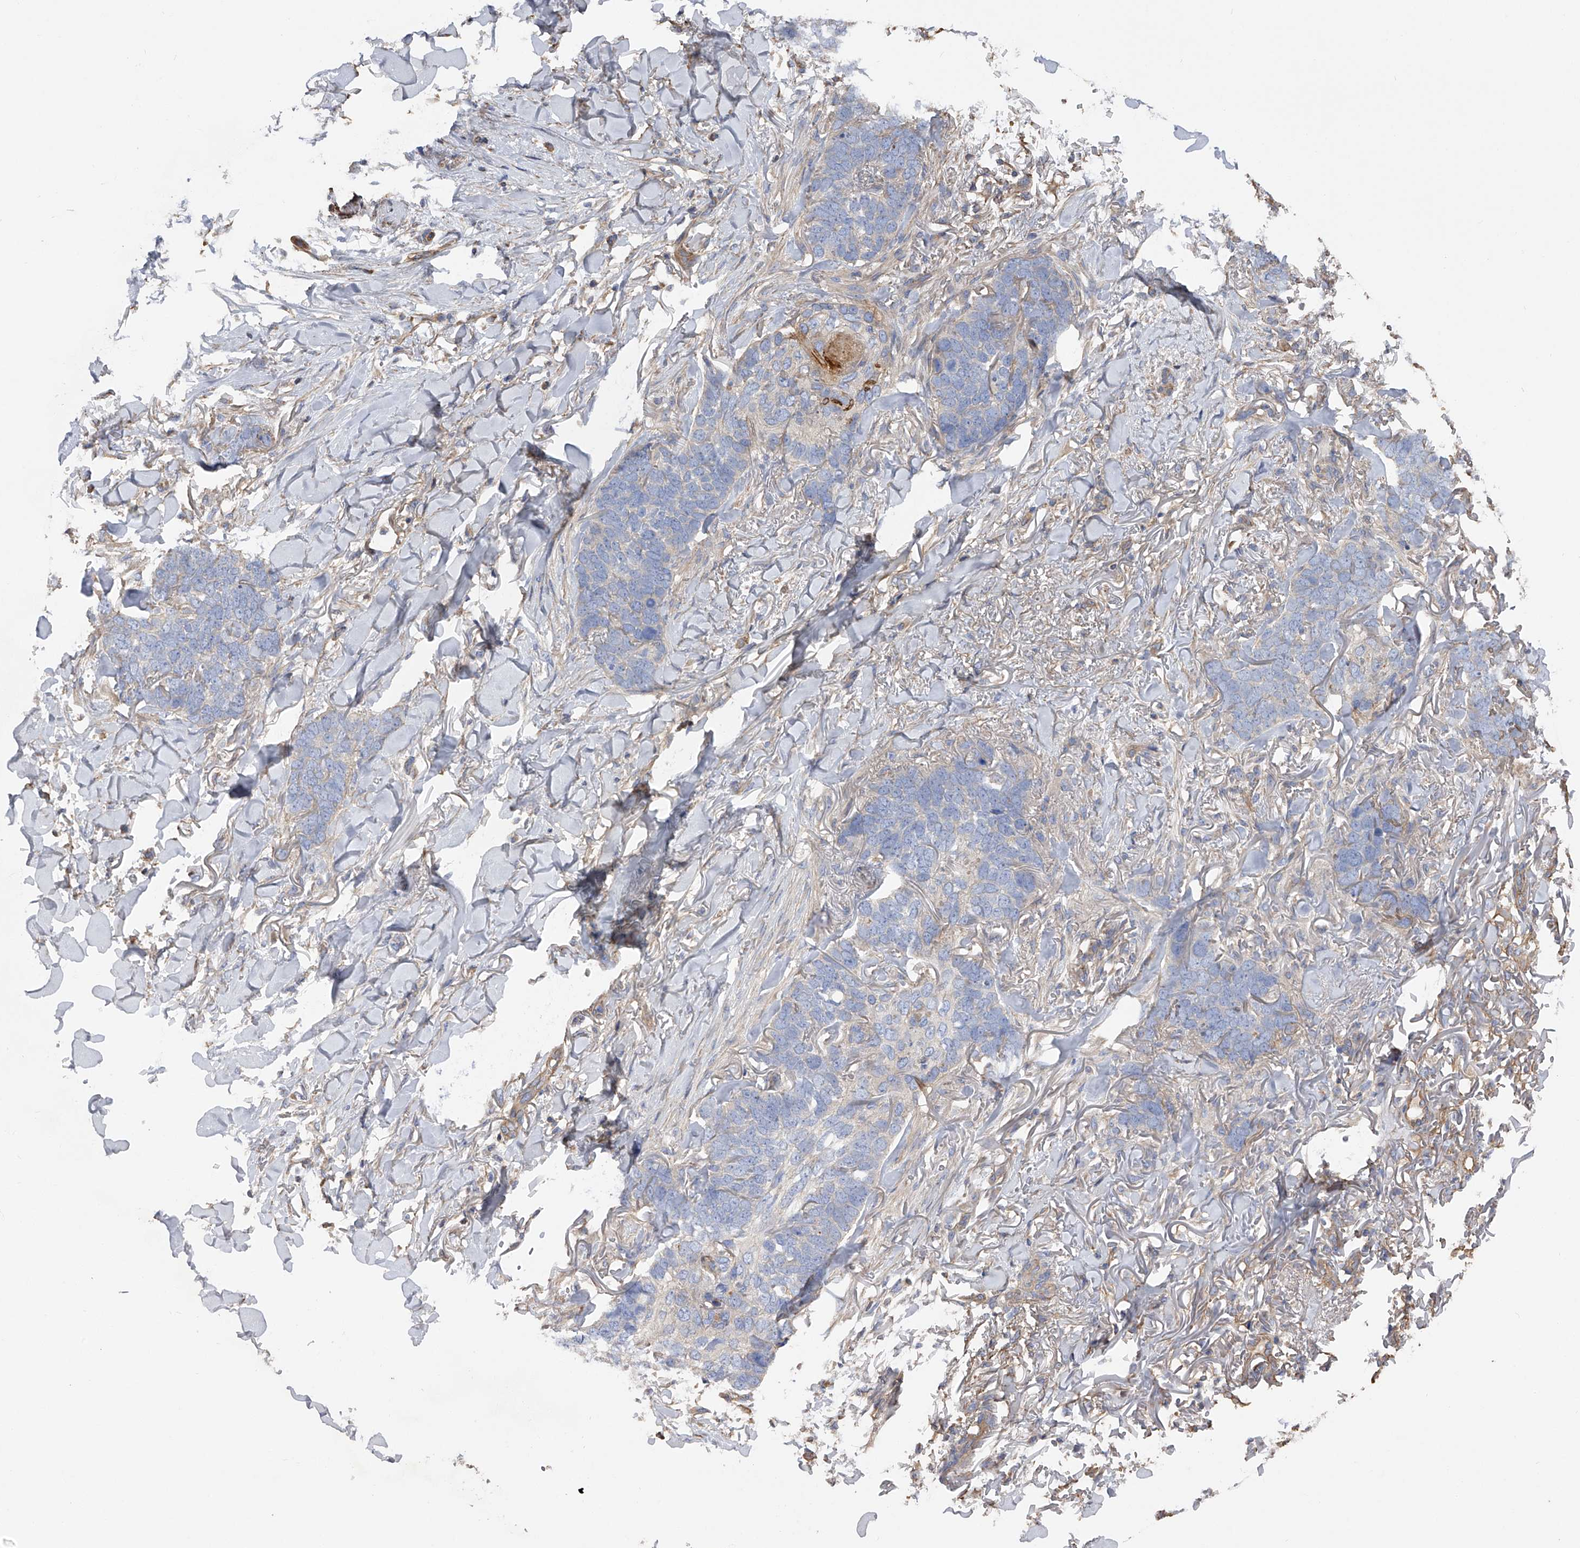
{"staining": {"intensity": "negative", "quantity": "none", "location": "none"}, "tissue": "skin cancer", "cell_type": "Tumor cells", "image_type": "cancer", "snomed": [{"axis": "morphology", "description": "Normal tissue, NOS"}, {"axis": "morphology", "description": "Basal cell carcinoma"}, {"axis": "topography", "description": "Skin"}], "caption": "IHC image of neoplastic tissue: skin basal cell carcinoma stained with DAB (3,3'-diaminobenzidine) demonstrates no significant protein positivity in tumor cells.", "gene": "RWDD2A", "patient": {"sex": "male", "age": 77}}